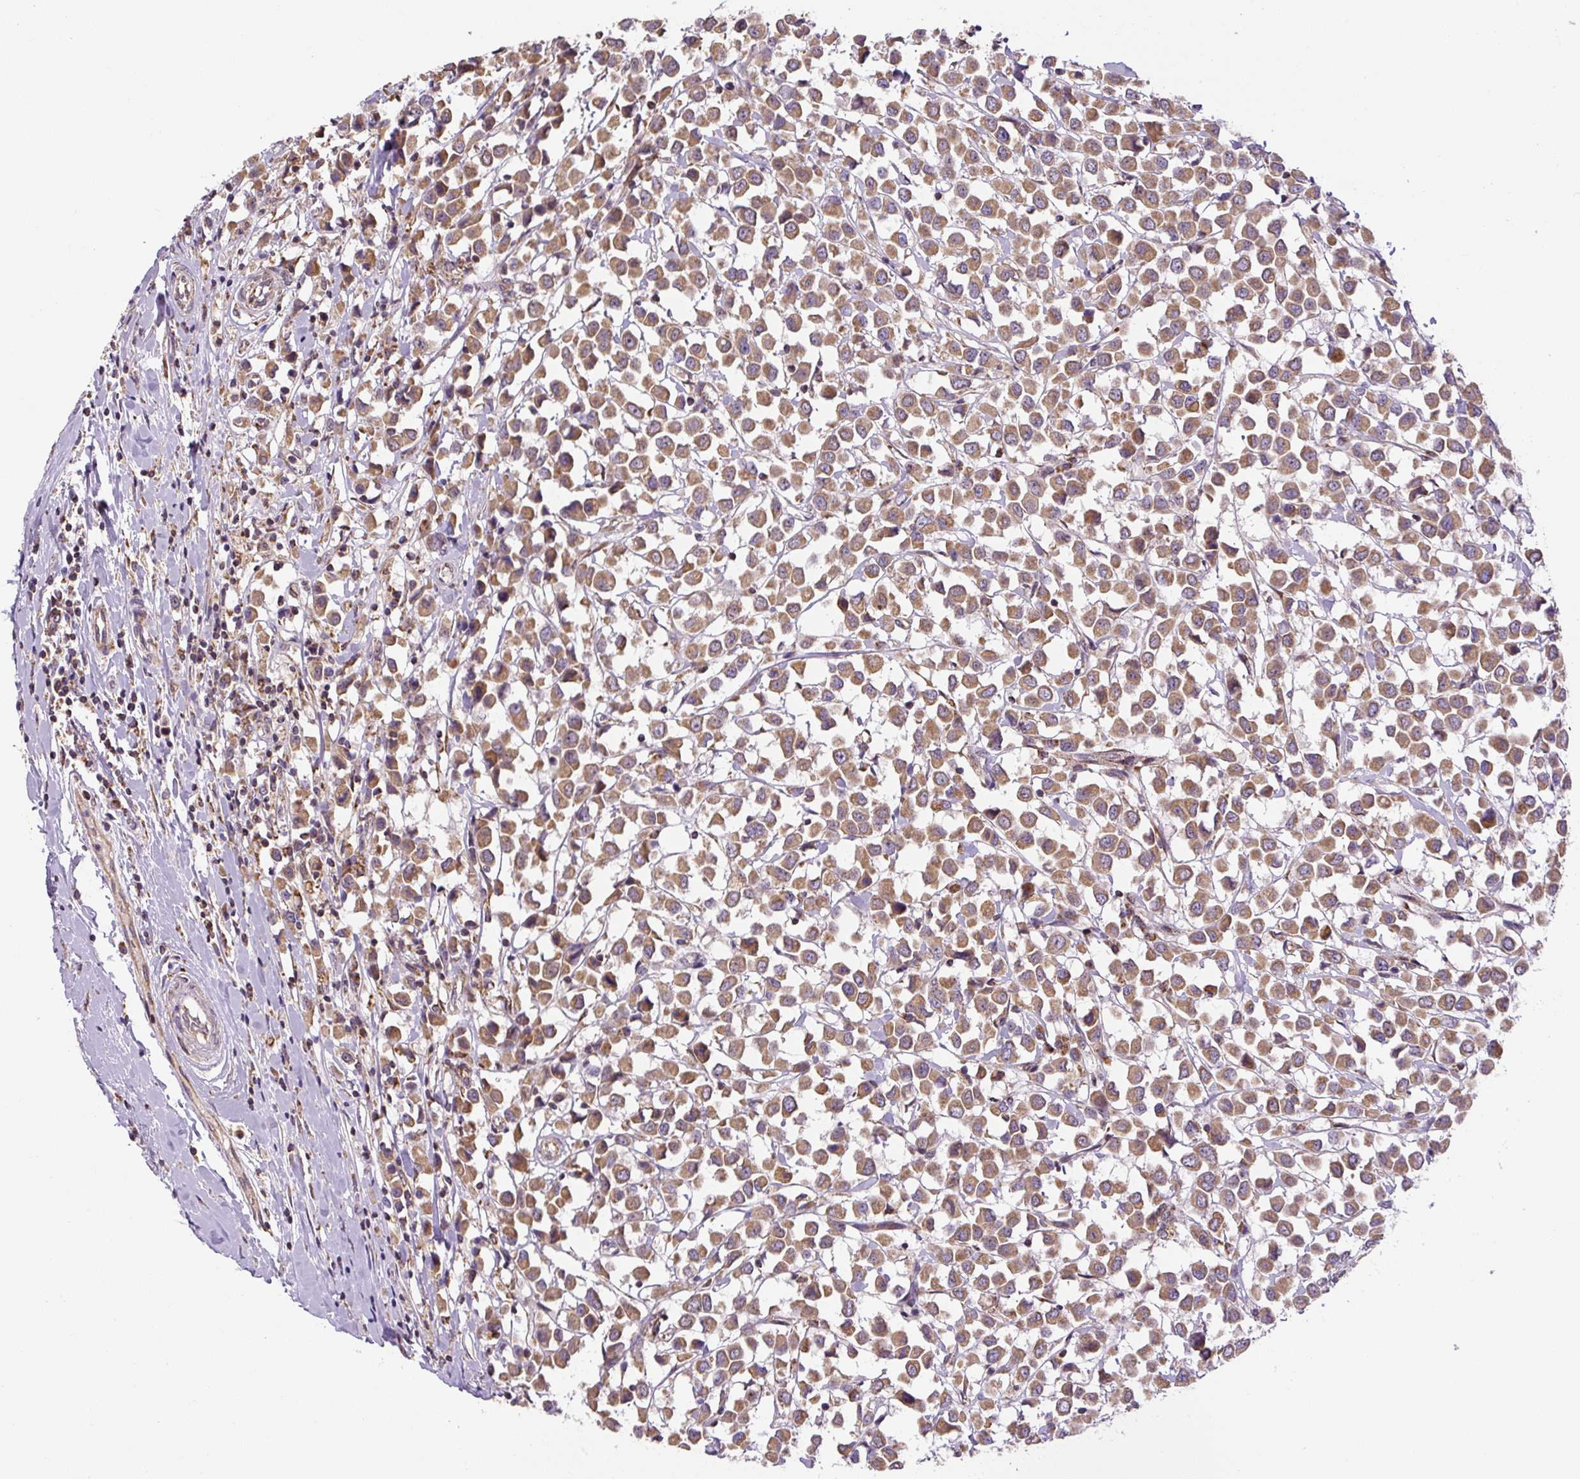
{"staining": {"intensity": "moderate", "quantity": ">75%", "location": "cytoplasmic/membranous"}, "tissue": "breast cancer", "cell_type": "Tumor cells", "image_type": "cancer", "snomed": [{"axis": "morphology", "description": "Duct carcinoma"}, {"axis": "topography", "description": "Breast"}], "caption": "Intraductal carcinoma (breast) was stained to show a protein in brown. There is medium levels of moderate cytoplasmic/membranous positivity in approximately >75% of tumor cells.", "gene": "MFSD9", "patient": {"sex": "female", "age": 61}}